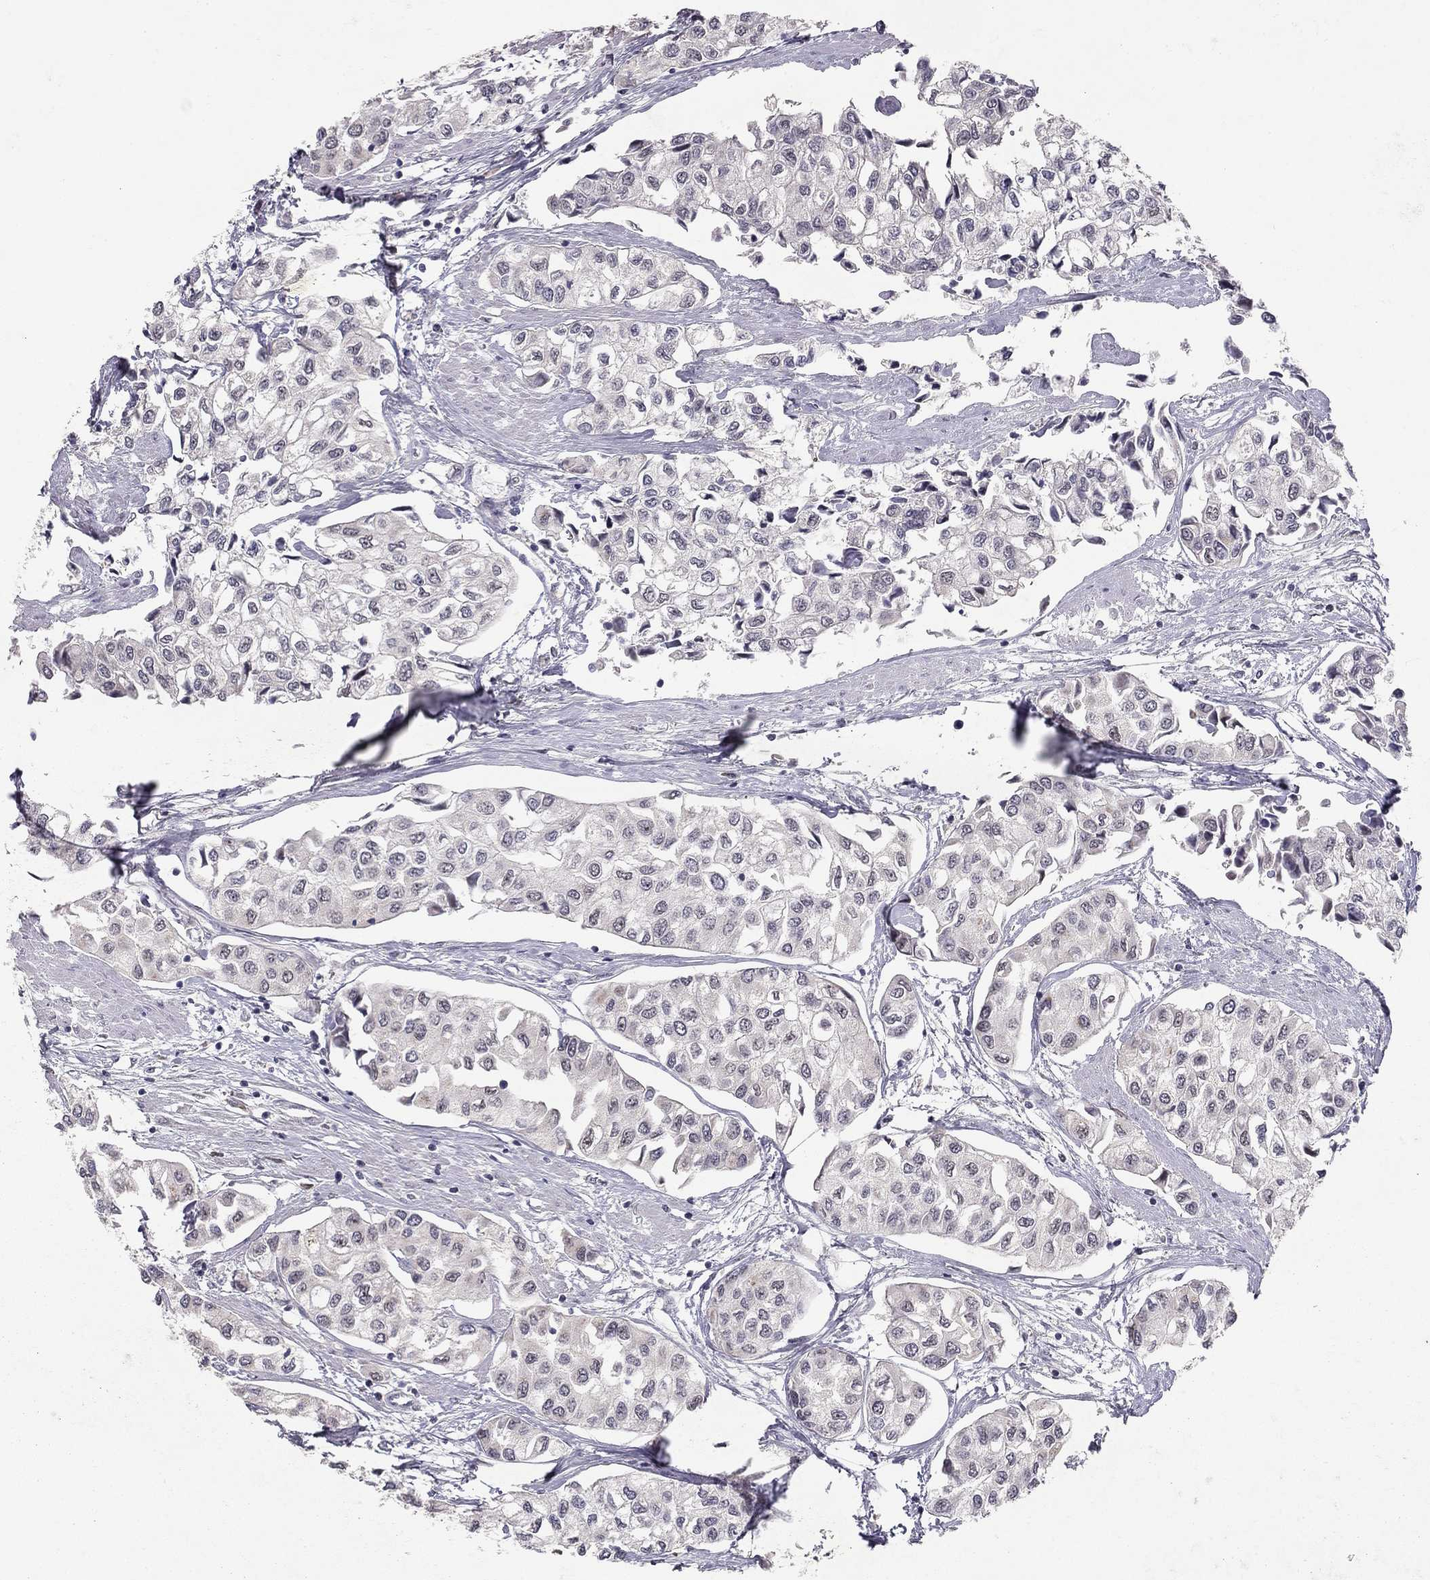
{"staining": {"intensity": "negative", "quantity": "none", "location": "none"}, "tissue": "urothelial cancer", "cell_type": "Tumor cells", "image_type": "cancer", "snomed": [{"axis": "morphology", "description": "Urothelial carcinoma, High grade"}, {"axis": "topography", "description": "Urinary bladder"}], "caption": "Histopathology image shows no significant protein staining in tumor cells of urothelial carcinoma (high-grade).", "gene": "STXBP6", "patient": {"sex": "male", "age": 73}}